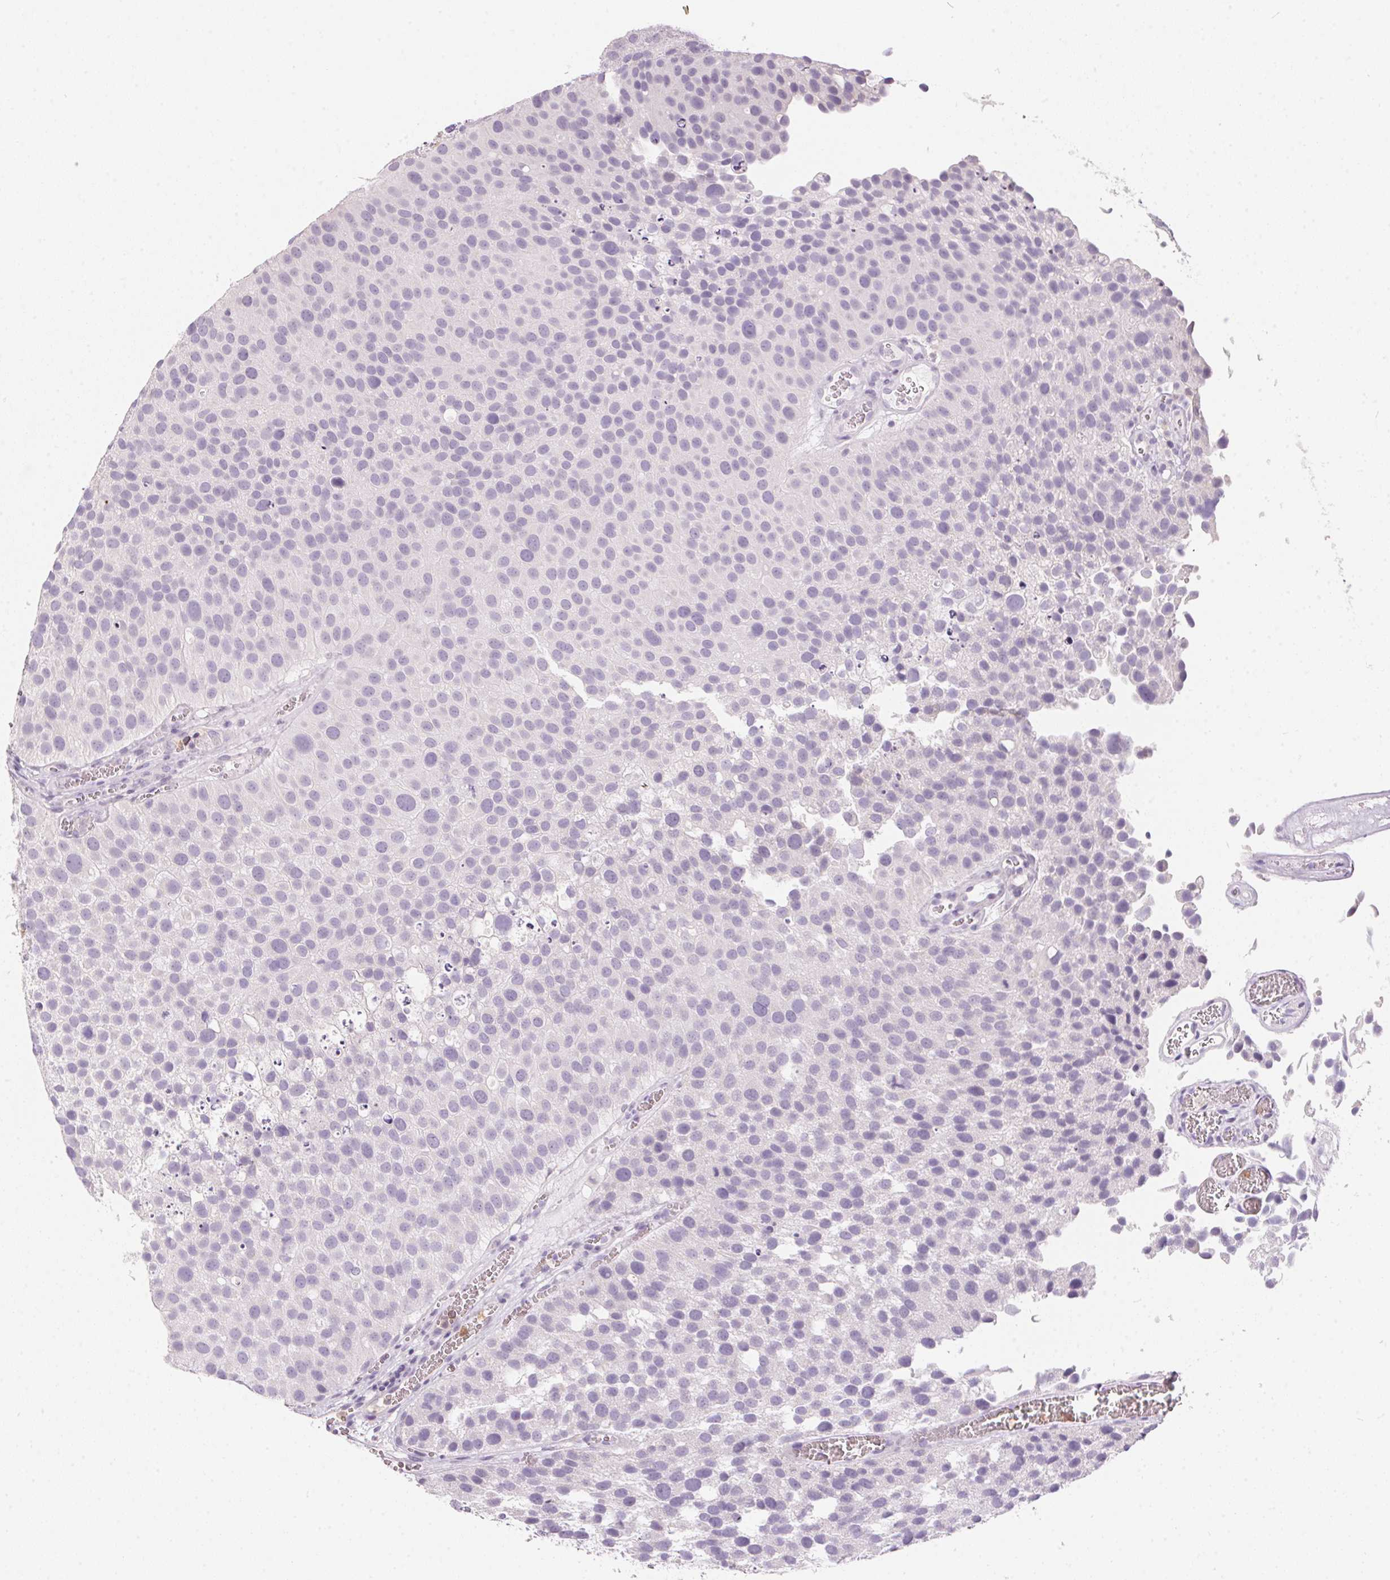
{"staining": {"intensity": "negative", "quantity": "none", "location": "none"}, "tissue": "urothelial cancer", "cell_type": "Tumor cells", "image_type": "cancer", "snomed": [{"axis": "morphology", "description": "Urothelial carcinoma, Low grade"}, {"axis": "topography", "description": "Urinary bladder"}], "caption": "An IHC micrograph of urothelial cancer is shown. There is no staining in tumor cells of urothelial cancer.", "gene": "SERPINB1", "patient": {"sex": "female", "age": 69}}